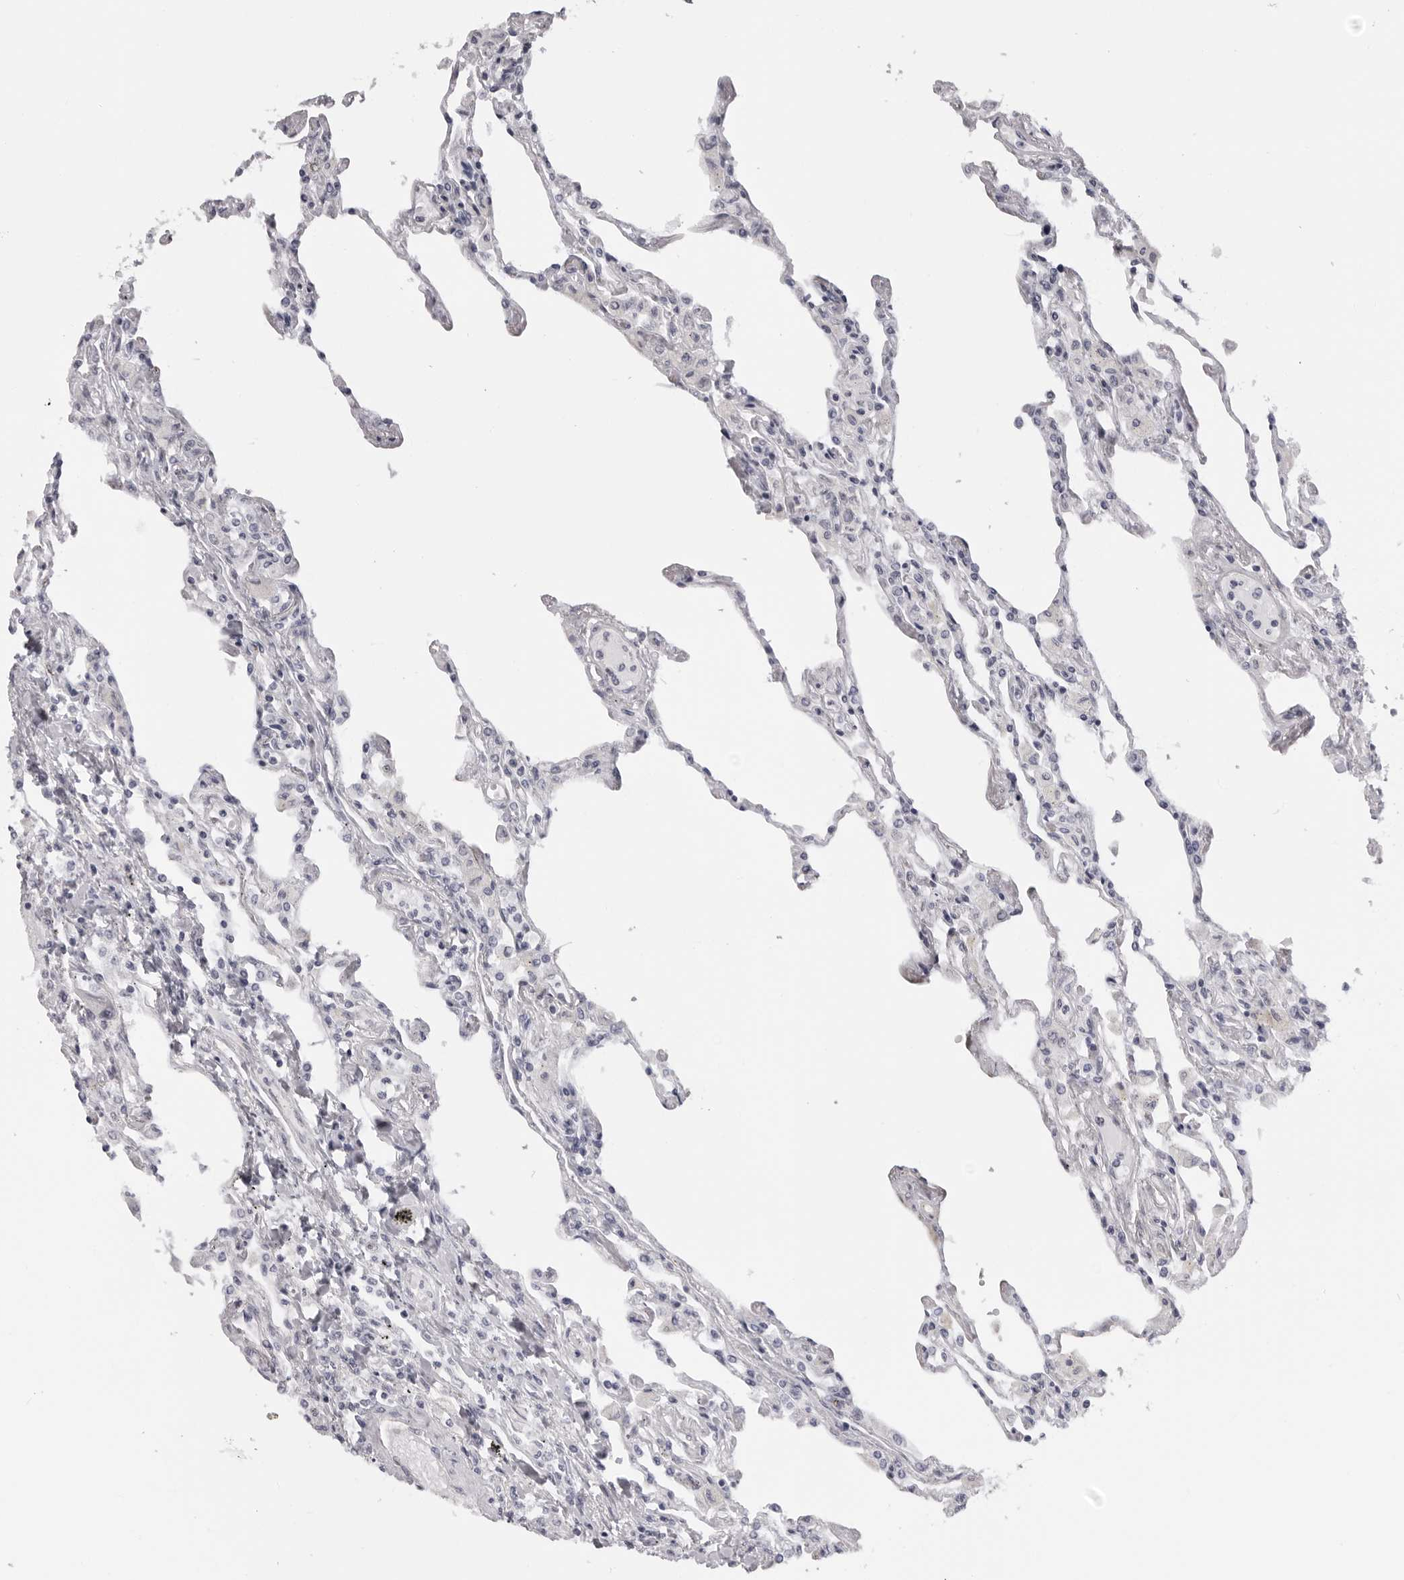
{"staining": {"intensity": "negative", "quantity": "none", "location": "none"}, "tissue": "lung", "cell_type": "Alveolar cells", "image_type": "normal", "snomed": [{"axis": "morphology", "description": "Normal tissue, NOS"}, {"axis": "topography", "description": "Bronchus"}, {"axis": "topography", "description": "Lung"}], "caption": "Immunohistochemical staining of normal human lung displays no significant positivity in alveolar cells.", "gene": "DNALI1", "patient": {"sex": "female", "age": 49}}